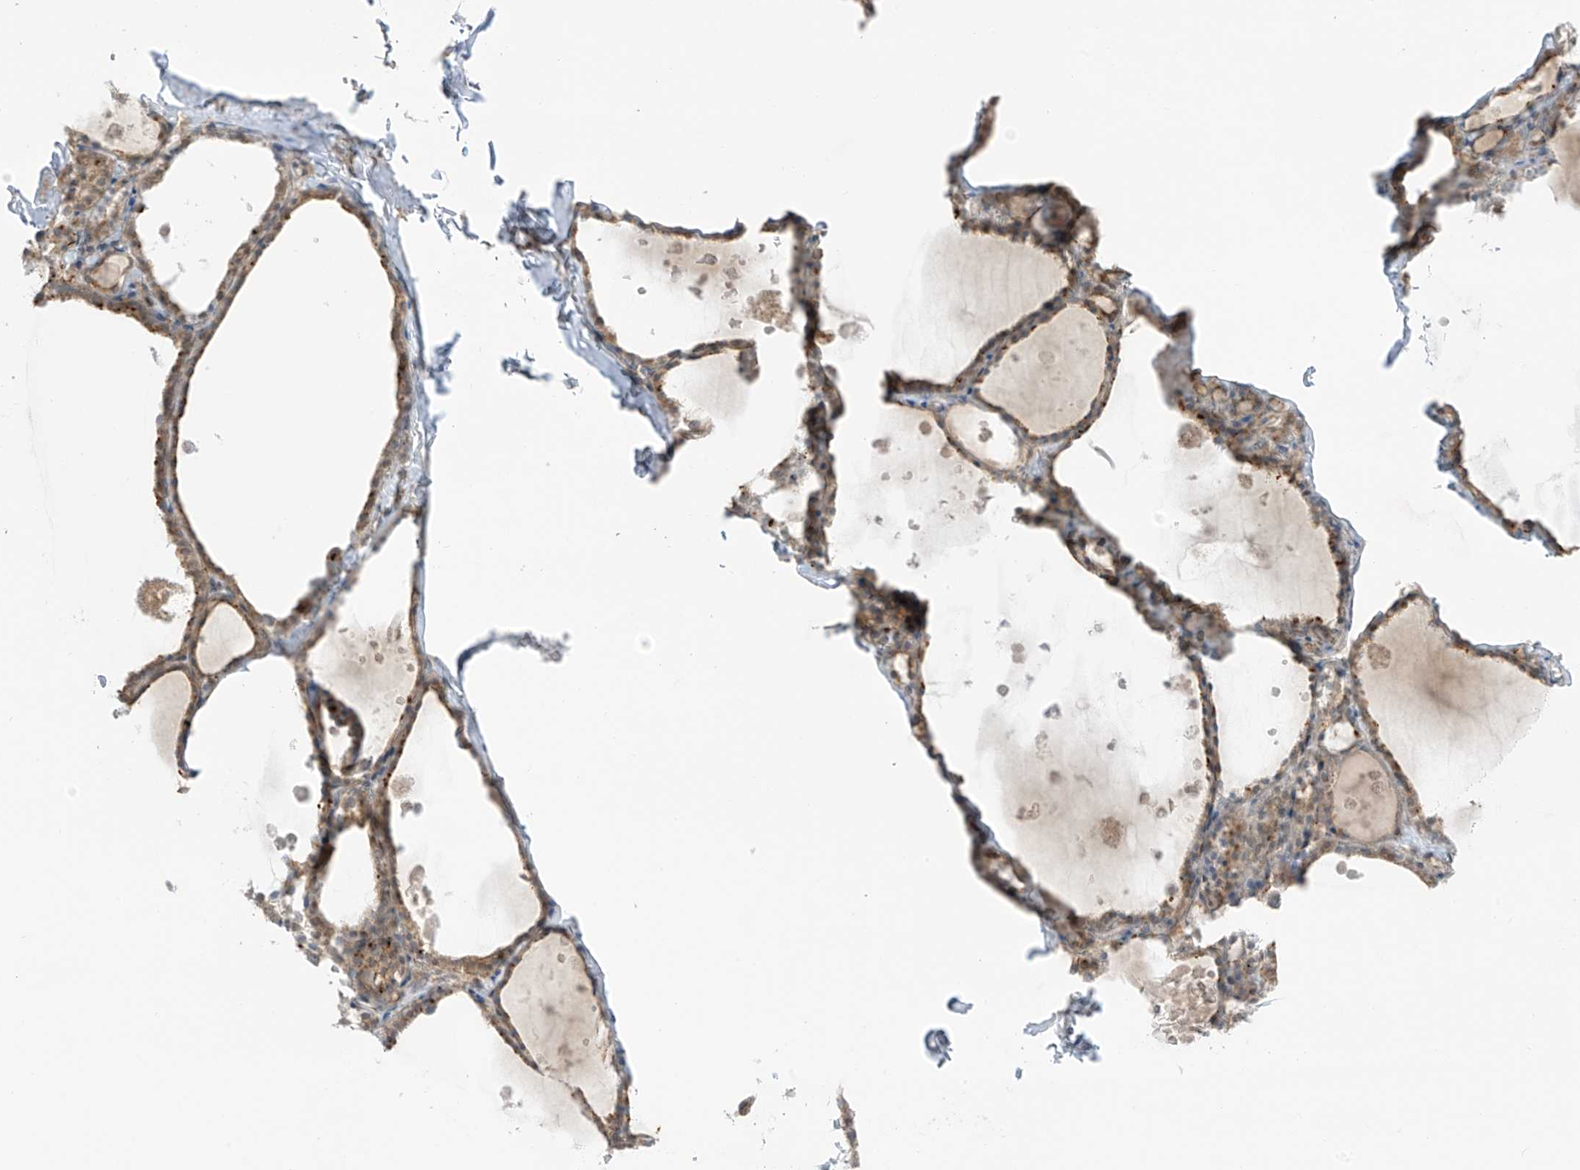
{"staining": {"intensity": "moderate", "quantity": ">75%", "location": "cytoplasmic/membranous"}, "tissue": "thyroid gland", "cell_type": "Glandular cells", "image_type": "normal", "snomed": [{"axis": "morphology", "description": "Normal tissue, NOS"}, {"axis": "topography", "description": "Thyroid gland"}], "caption": "Brown immunohistochemical staining in unremarkable thyroid gland demonstrates moderate cytoplasmic/membranous staining in about >75% of glandular cells. Using DAB (brown) and hematoxylin (blue) stains, captured at high magnification using brightfield microscopy.", "gene": "HS6ST2", "patient": {"sex": "male", "age": 56}}